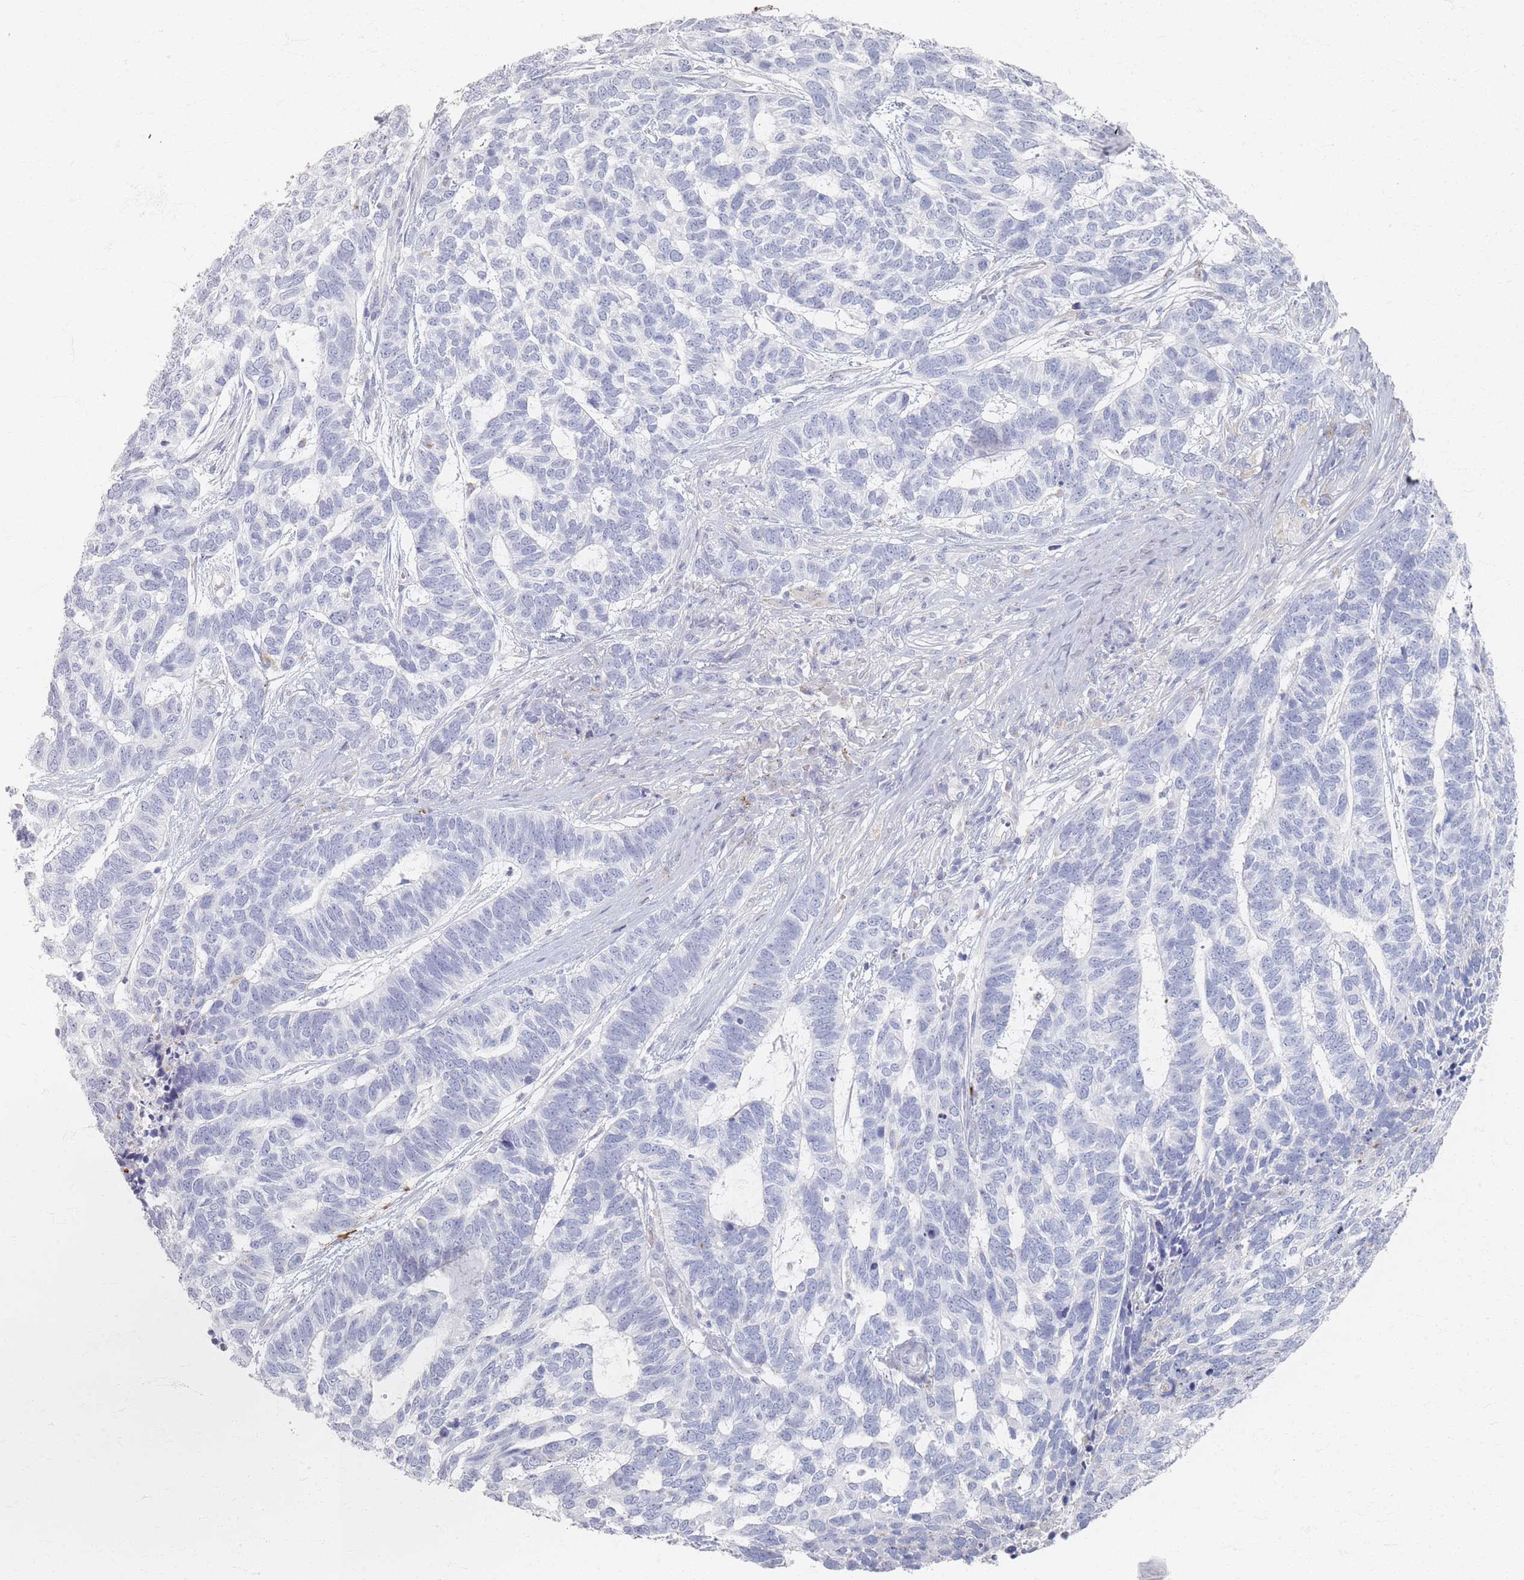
{"staining": {"intensity": "negative", "quantity": "none", "location": "none"}, "tissue": "skin cancer", "cell_type": "Tumor cells", "image_type": "cancer", "snomed": [{"axis": "morphology", "description": "Basal cell carcinoma"}, {"axis": "topography", "description": "Skin"}], "caption": "There is no significant positivity in tumor cells of skin basal cell carcinoma.", "gene": "SLC2A11", "patient": {"sex": "female", "age": 65}}